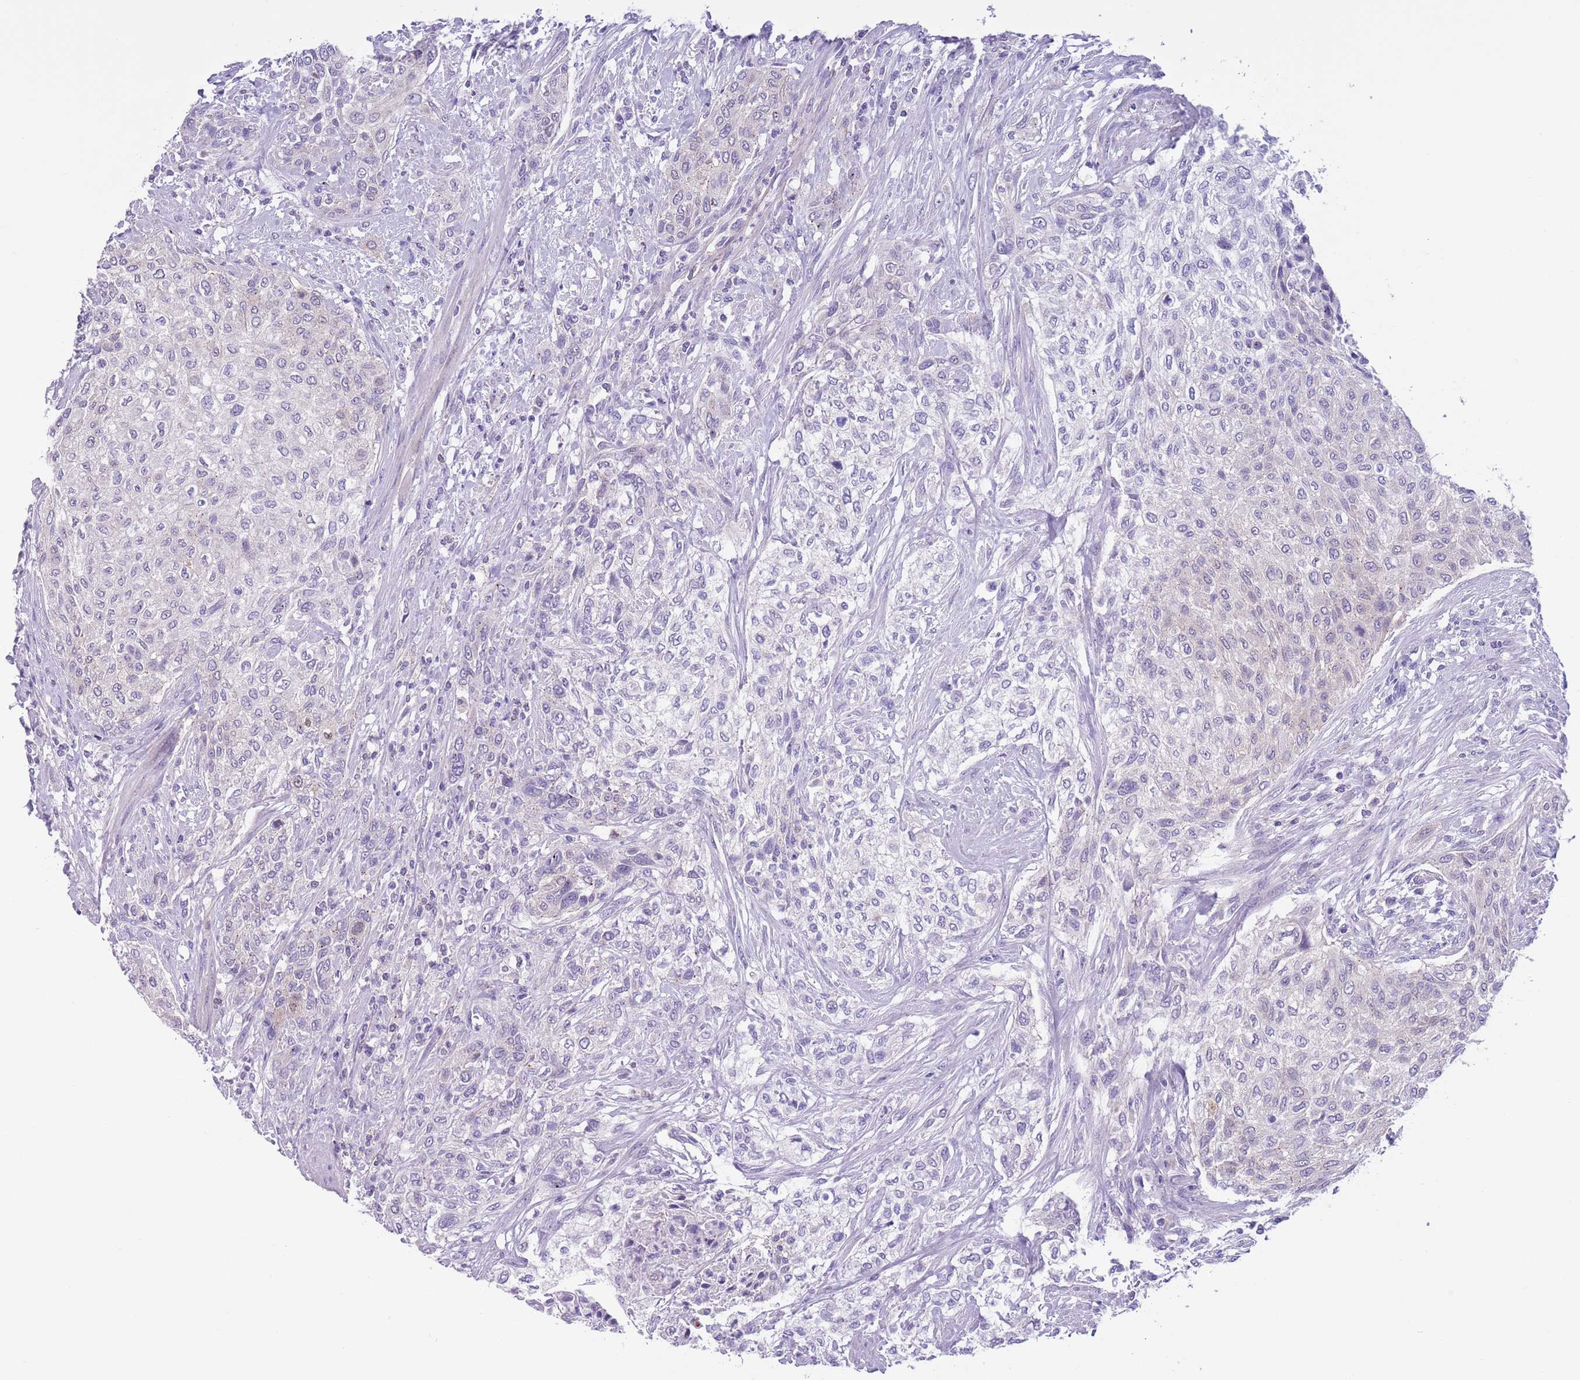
{"staining": {"intensity": "negative", "quantity": "none", "location": "none"}, "tissue": "urothelial cancer", "cell_type": "Tumor cells", "image_type": "cancer", "snomed": [{"axis": "morphology", "description": "Normal tissue, NOS"}, {"axis": "morphology", "description": "Urothelial carcinoma, NOS"}, {"axis": "topography", "description": "Urinary bladder"}, {"axis": "topography", "description": "Peripheral nerve tissue"}], "caption": "Immunohistochemical staining of human transitional cell carcinoma reveals no significant positivity in tumor cells.", "gene": "PFKFB2", "patient": {"sex": "male", "age": 35}}